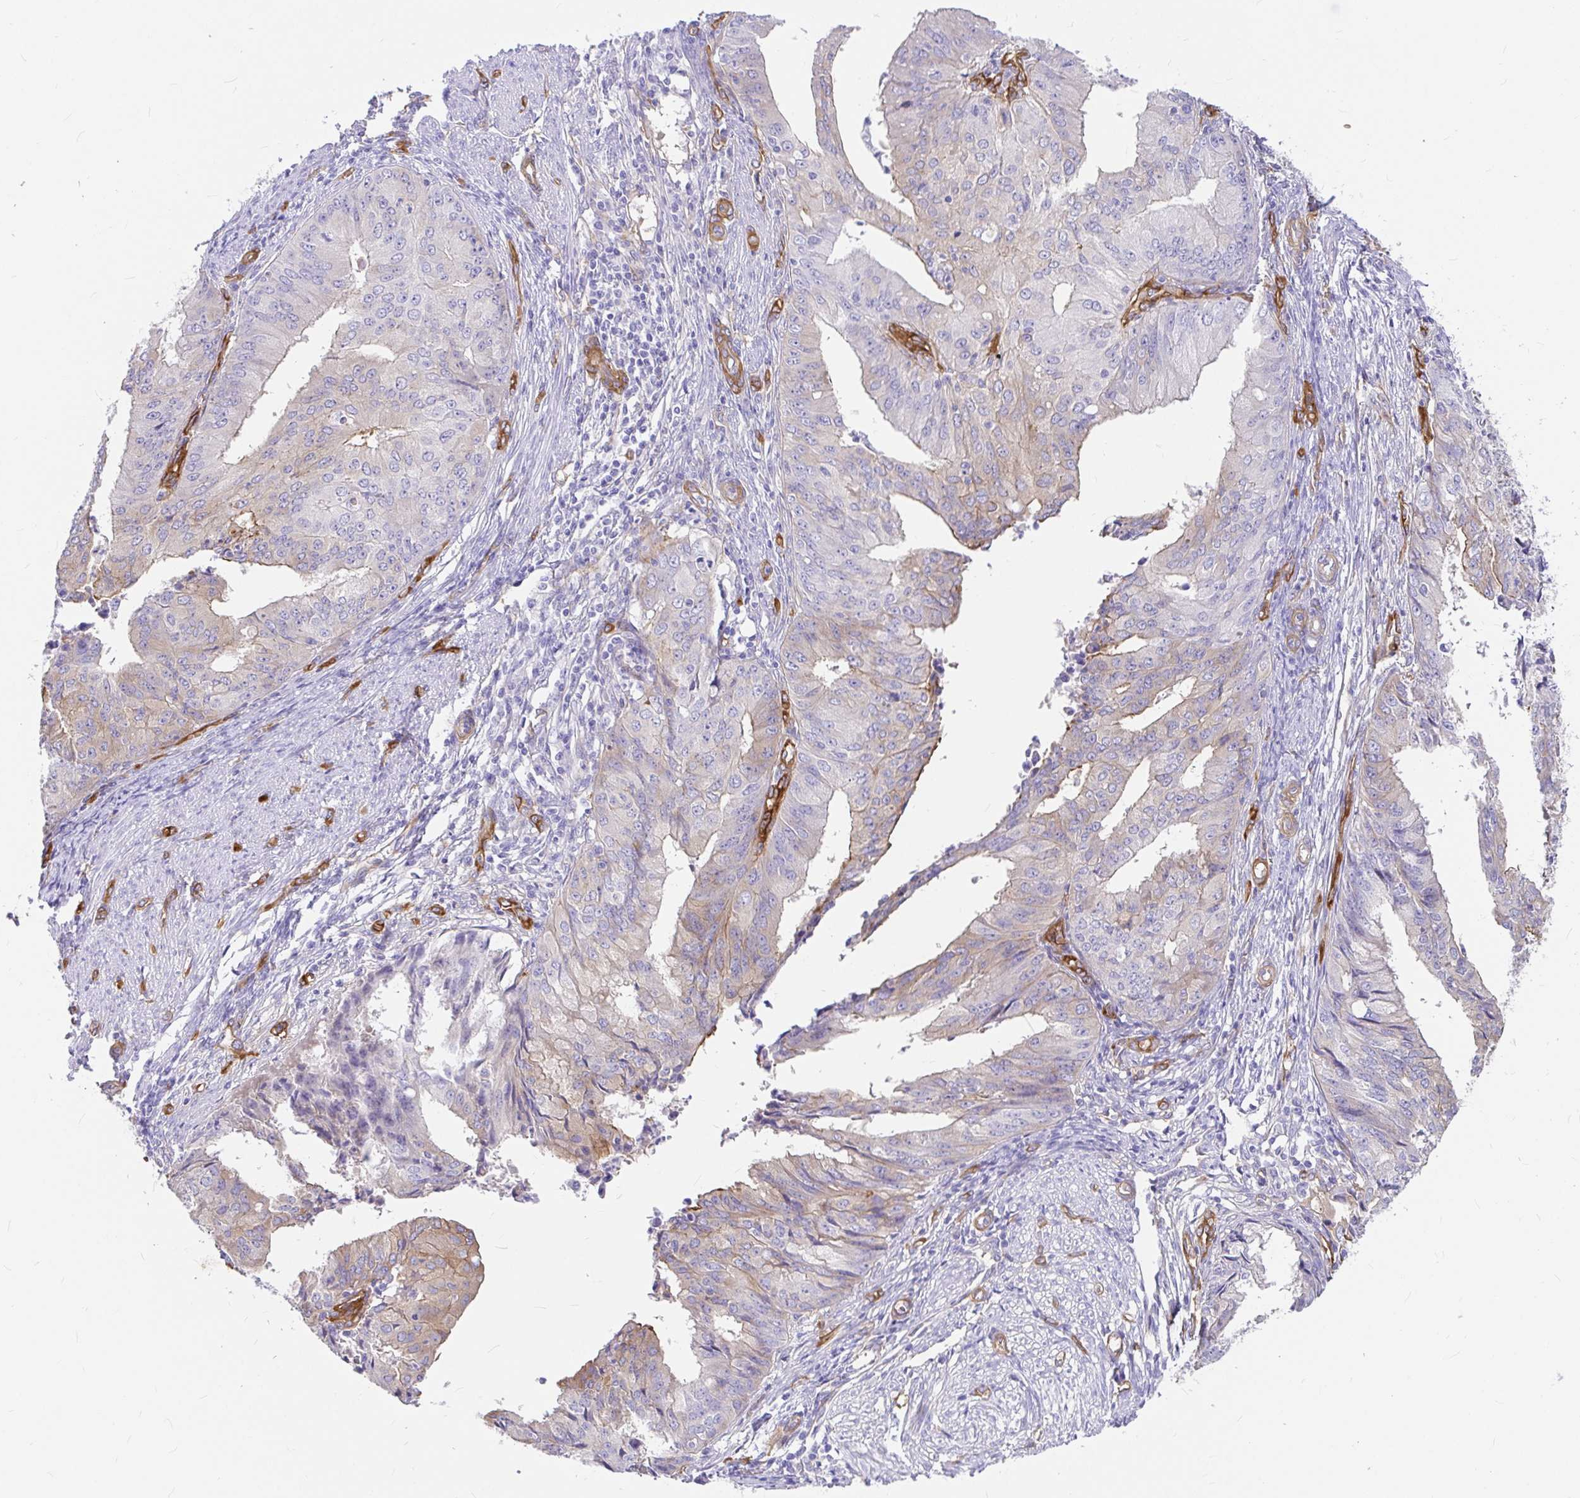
{"staining": {"intensity": "weak", "quantity": "<25%", "location": "cytoplasmic/membranous"}, "tissue": "endometrial cancer", "cell_type": "Tumor cells", "image_type": "cancer", "snomed": [{"axis": "morphology", "description": "Adenocarcinoma, NOS"}, {"axis": "topography", "description": "Endometrium"}], "caption": "High power microscopy photomicrograph of an immunohistochemistry (IHC) micrograph of endometrial adenocarcinoma, revealing no significant expression in tumor cells.", "gene": "MYO1B", "patient": {"sex": "female", "age": 50}}